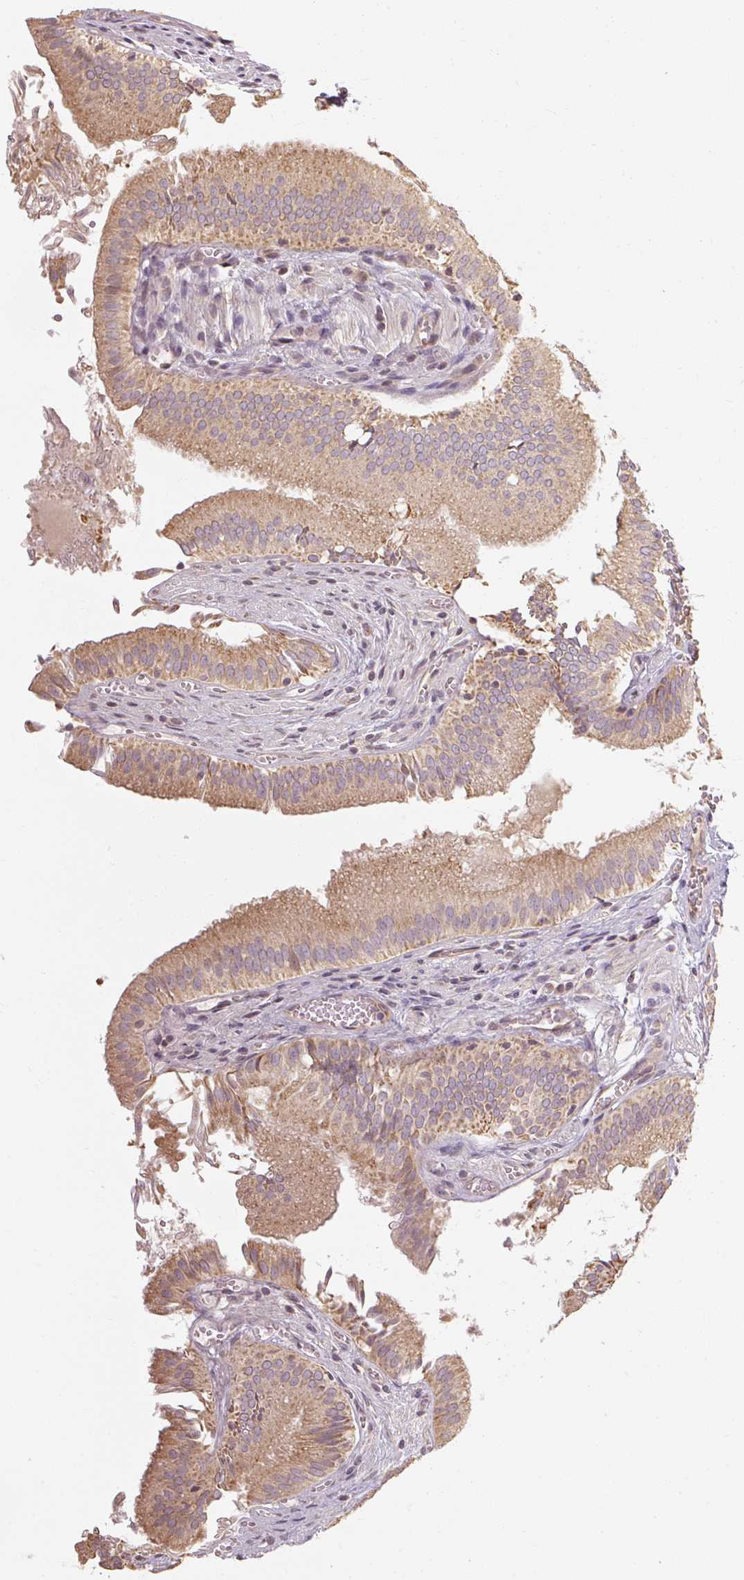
{"staining": {"intensity": "moderate", "quantity": ">75%", "location": "cytoplasmic/membranous"}, "tissue": "gallbladder", "cell_type": "Glandular cells", "image_type": "normal", "snomed": [{"axis": "morphology", "description": "Normal tissue, NOS"}, {"axis": "topography", "description": "Gallbladder"}, {"axis": "topography", "description": "Peripheral nerve tissue"}], "caption": "Protein expression analysis of normal gallbladder exhibits moderate cytoplasmic/membranous staining in about >75% of glandular cells.", "gene": "RB1CC1", "patient": {"sex": "male", "age": 17}}